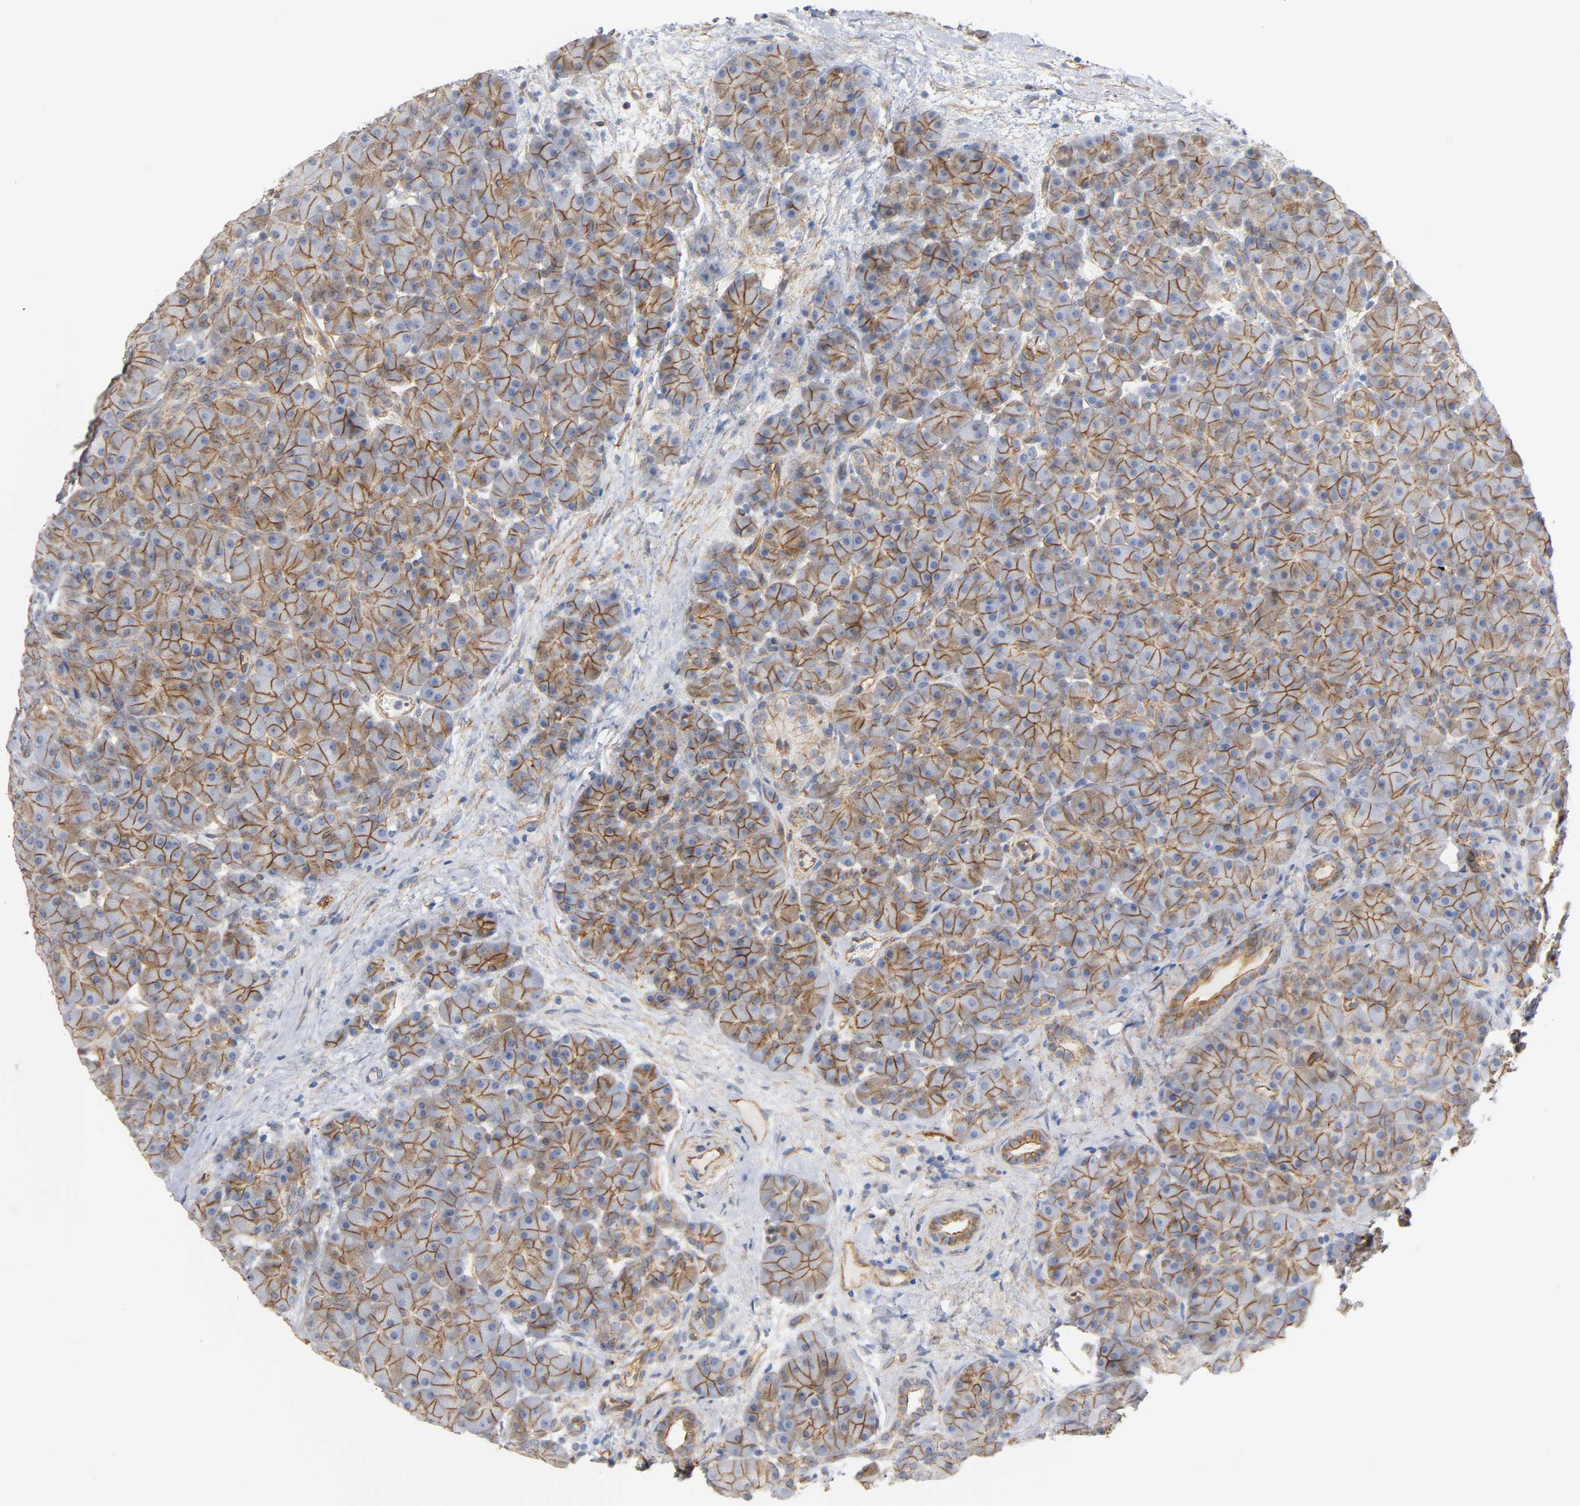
{"staining": {"intensity": "moderate", "quantity": ">75%", "location": "cytoplasmic/membranous"}, "tissue": "pancreas", "cell_type": "Exocrine glandular cells", "image_type": "normal", "snomed": [{"axis": "morphology", "description": "Normal tissue, NOS"}, {"axis": "topography", "description": "Pancreas"}], "caption": "This is an image of immunohistochemistry (IHC) staining of benign pancreas, which shows moderate expression in the cytoplasmic/membranous of exocrine glandular cells.", "gene": "SPTAN1", "patient": {"sex": "male", "age": 66}}